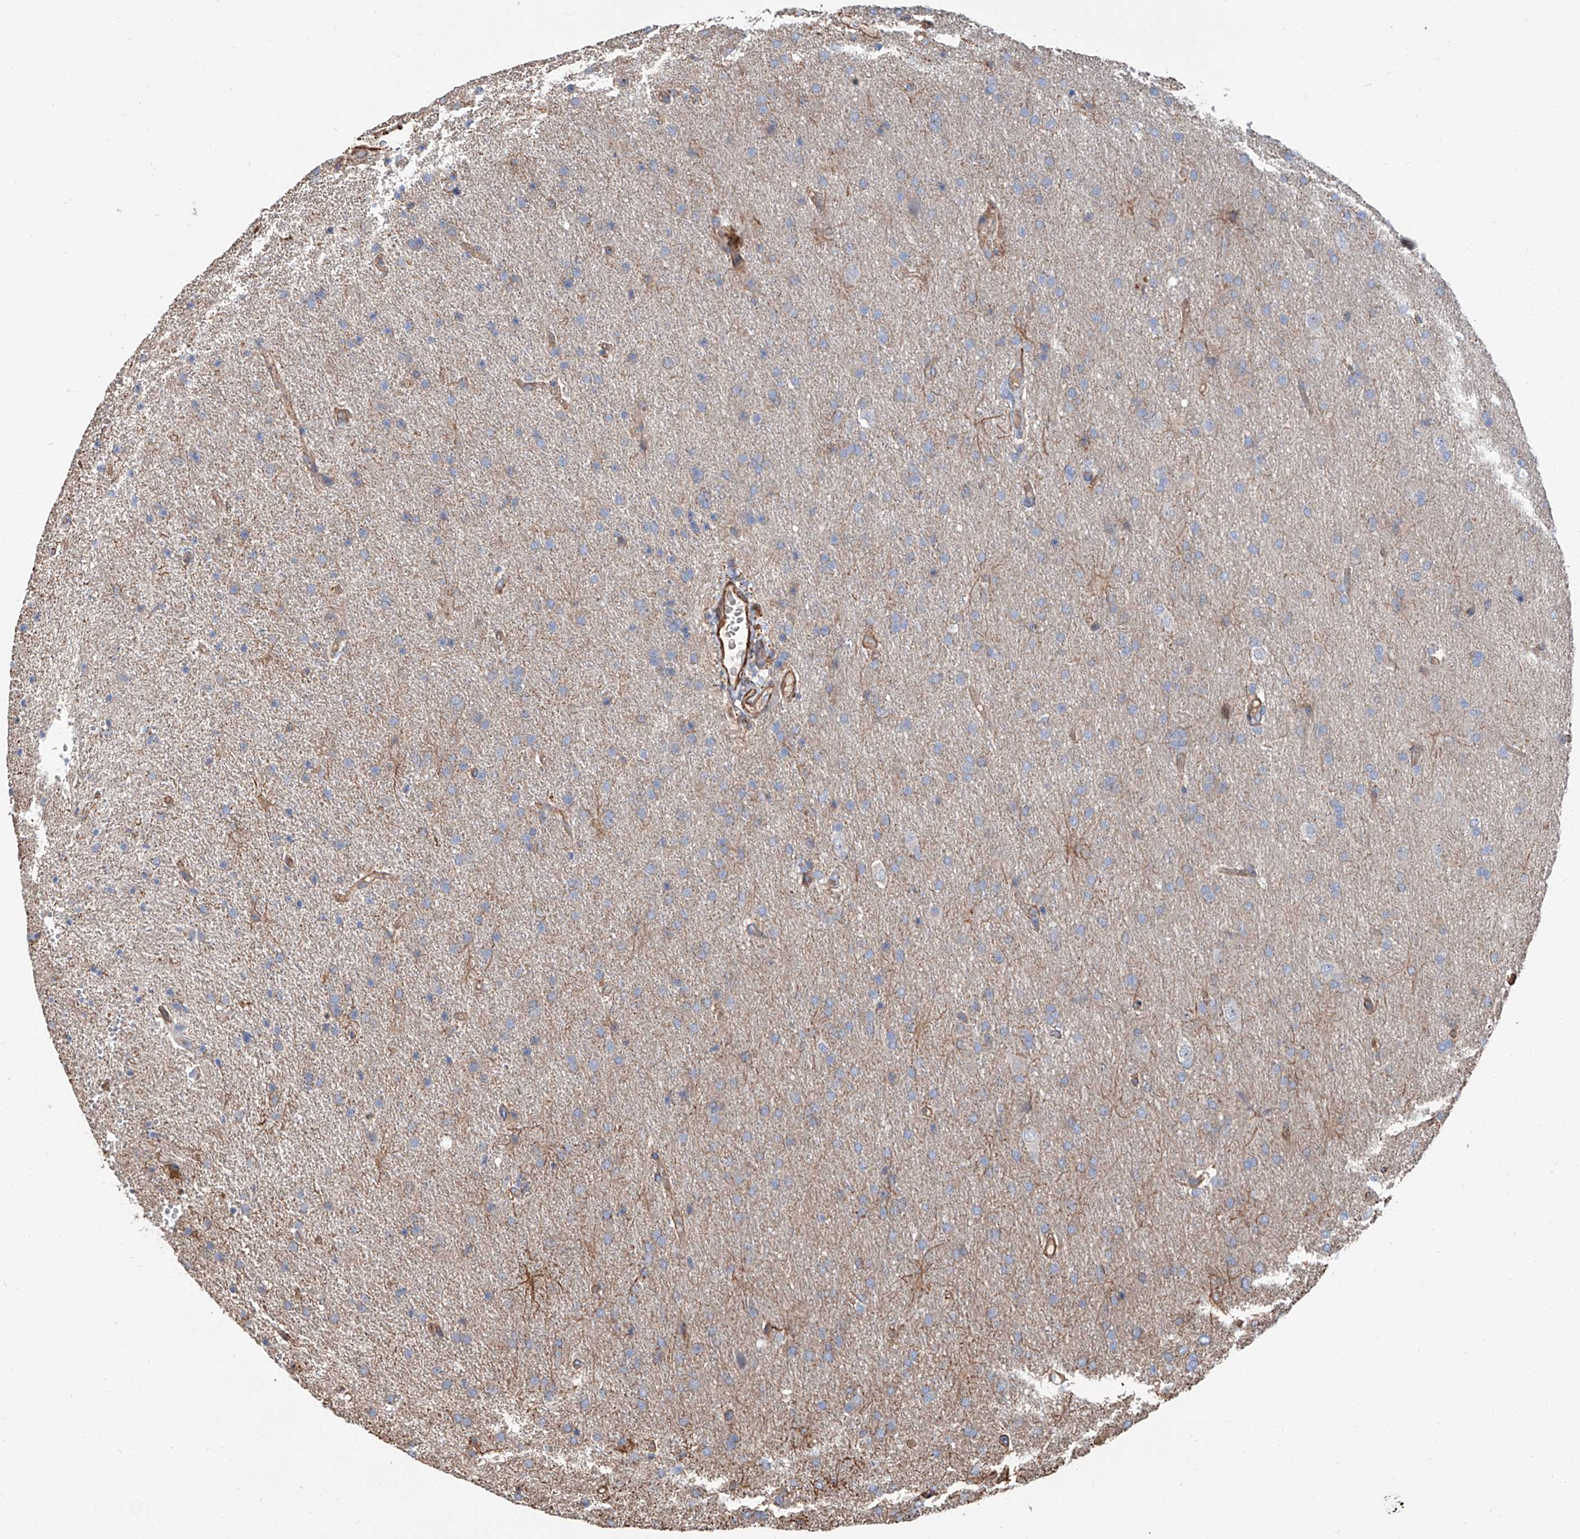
{"staining": {"intensity": "negative", "quantity": "none", "location": "none"}, "tissue": "glioma", "cell_type": "Tumor cells", "image_type": "cancer", "snomed": [{"axis": "morphology", "description": "Glioma, malignant, High grade"}, {"axis": "topography", "description": "Brain"}], "caption": "Histopathology image shows no protein expression in tumor cells of high-grade glioma (malignant) tissue.", "gene": "PIEZO2", "patient": {"sex": "male", "age": 72}}